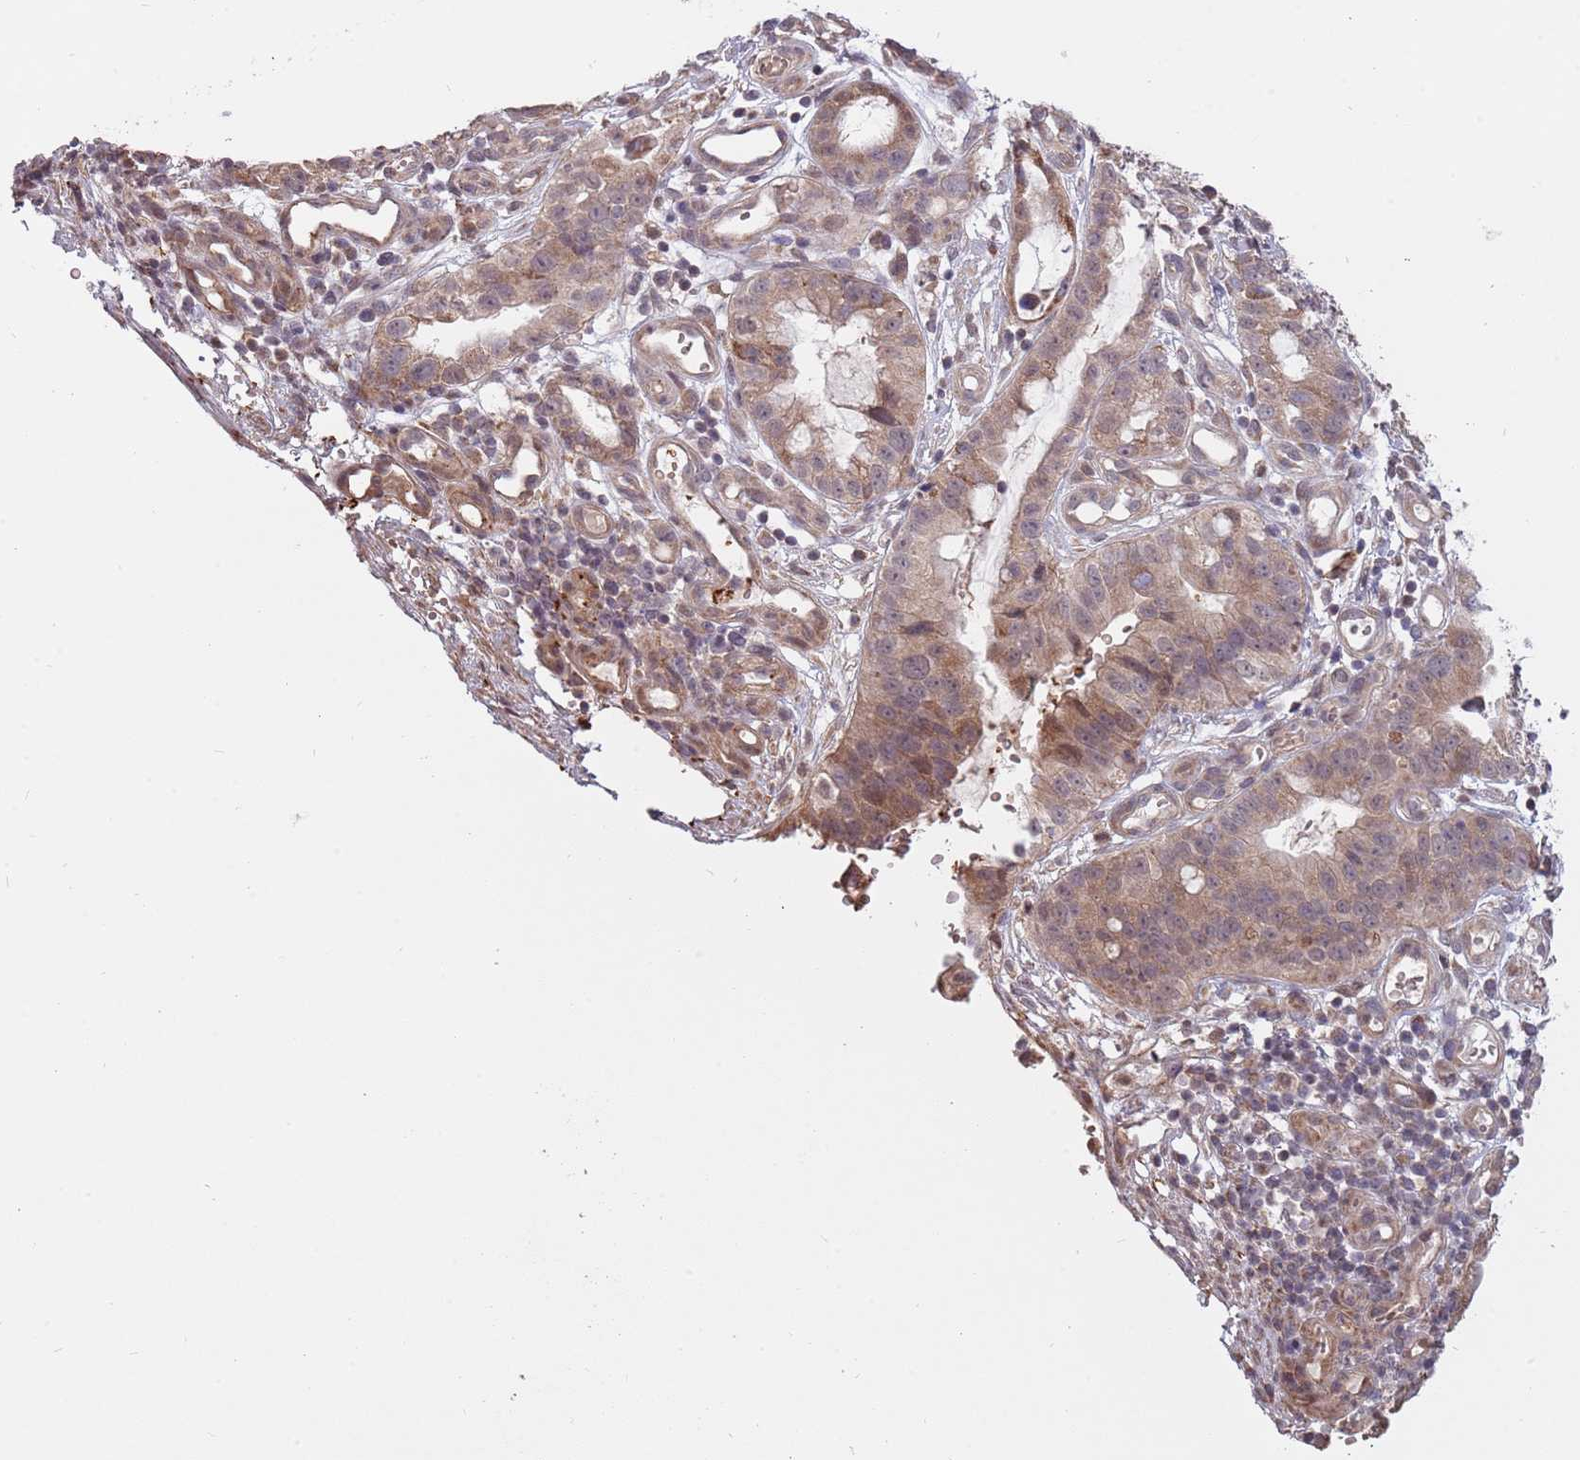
{"staining": {"intensity": "moderate", "quantity": ">75%", "location": "cytoplasmic/membranous"}, "tissue": "stomach cancer", "cell_type": "Tumor cells", "image_type": "cancer", "snomed": [{"axis": "morphology", "description": "Adenocarcinoma, NOS"}, {"axis": "topography", "description": "Stomach"}], "caption": "Immunohistochemistry (IHC) (DAB) staining of human adenocarcinoma (stomach) reveals moderate cytoplasmic/membranous protein expression in approximately >75% of tumor cells.", "gene": "RNF181", "patient": {"sex": "male", "age": 55}}